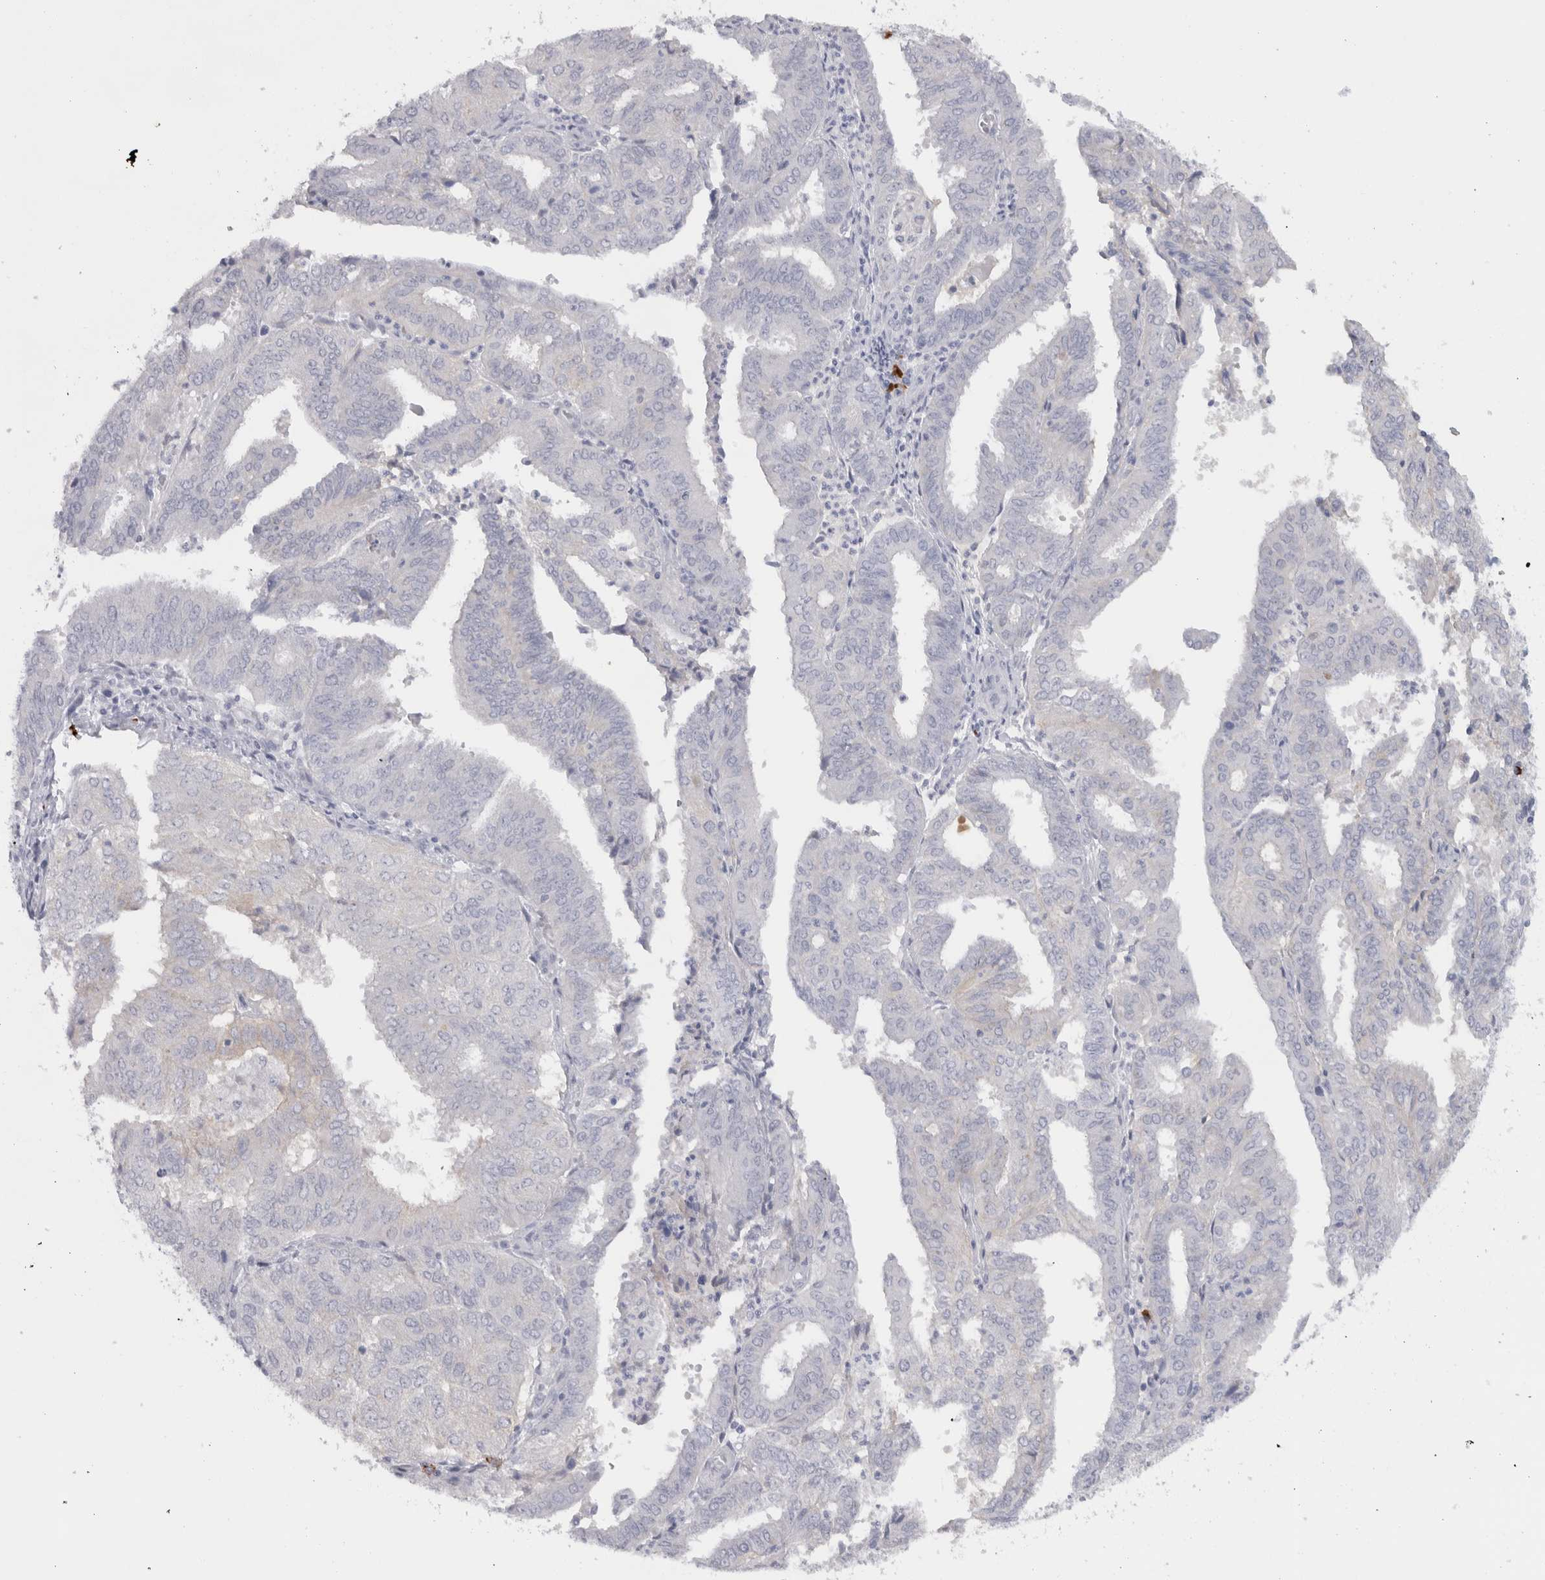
{"staining": {"intensity": "negative", "quantity": "none", "location": "none"}, "tissue": "endometrial cancer", "cell_type": "Tumor cells", "image_type": "cancer", "snomed": [{"axis": "morphology", "description": "Adenocarcinoma, NOS"}, {"axis": "topography", "description": "Uterus"}], "caption": "The histopathology image displays no staining of tumor cells in adenocarcinoma (endometrial).", "gene": "CDH17", "patient": {"sex": "female", "age": 60}}